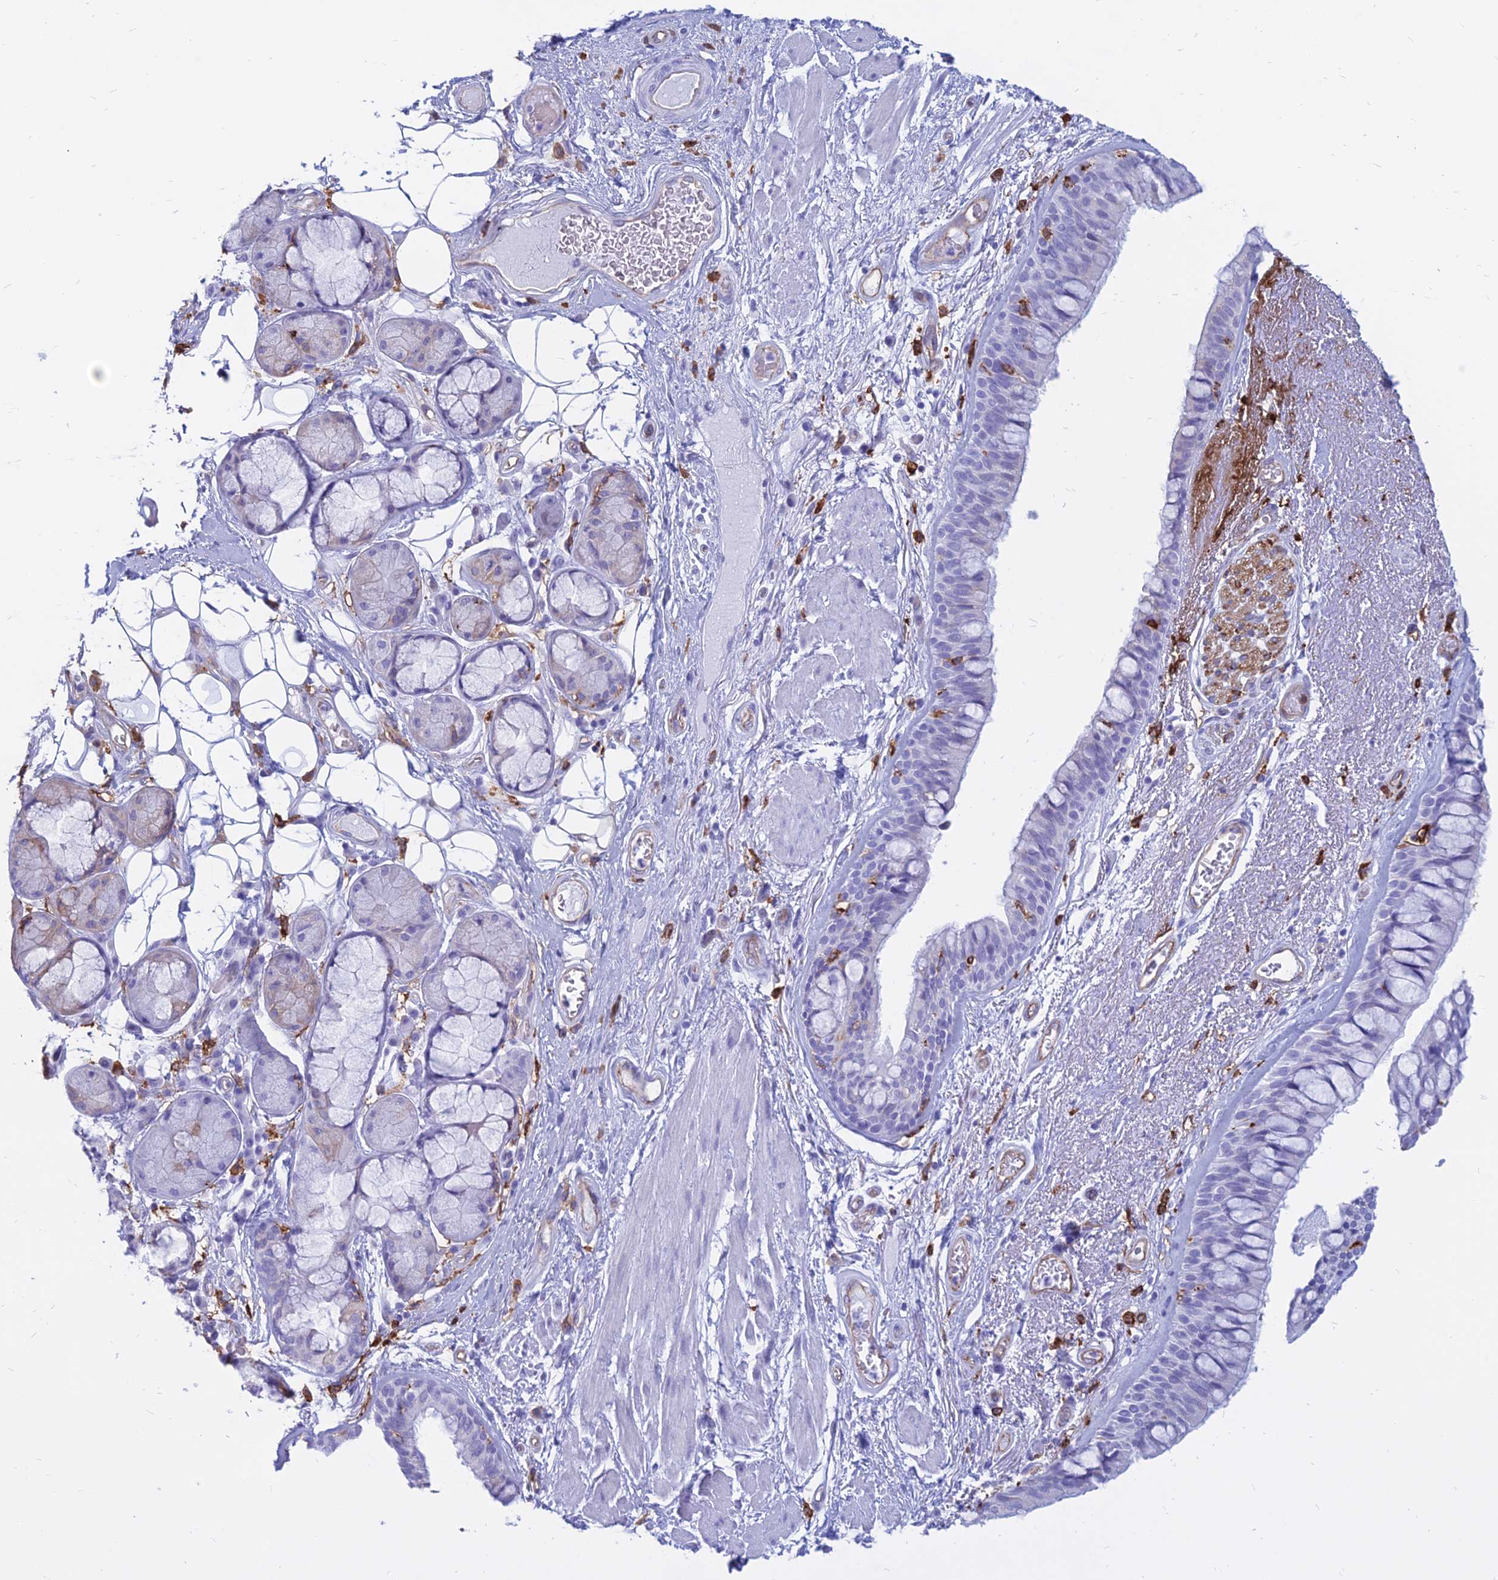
{"staining": {"intensity": "negative", "quantity": "none", "location": "none"}, "tissue": "bronchus", "cell_type": "Respiratory epithelial cells", "image_type": "normal", "snomed": [{"axis": "morphology", "description": "Normal tissue, NOS"}, {"axis": "morphology", "description": "Squamous cell carcinoma, NOS"}, {"axis": "topography", "description": "Lymph node"}, {"axis": "topography", "description": "Bronchus"}, {"axis": "topography", "description": "Lung"}], "caption": "Normal bronchus was stained to show a protein in brown. There is no significant expression in respiratory epithelial cells. (Stains: DAB immunohistochemistry with hematoxylin counter stain, Microscopy: brightfield microscopy at high magnification).", "gene": "HLA", "patient": {"sex": "male", "age": 66}}